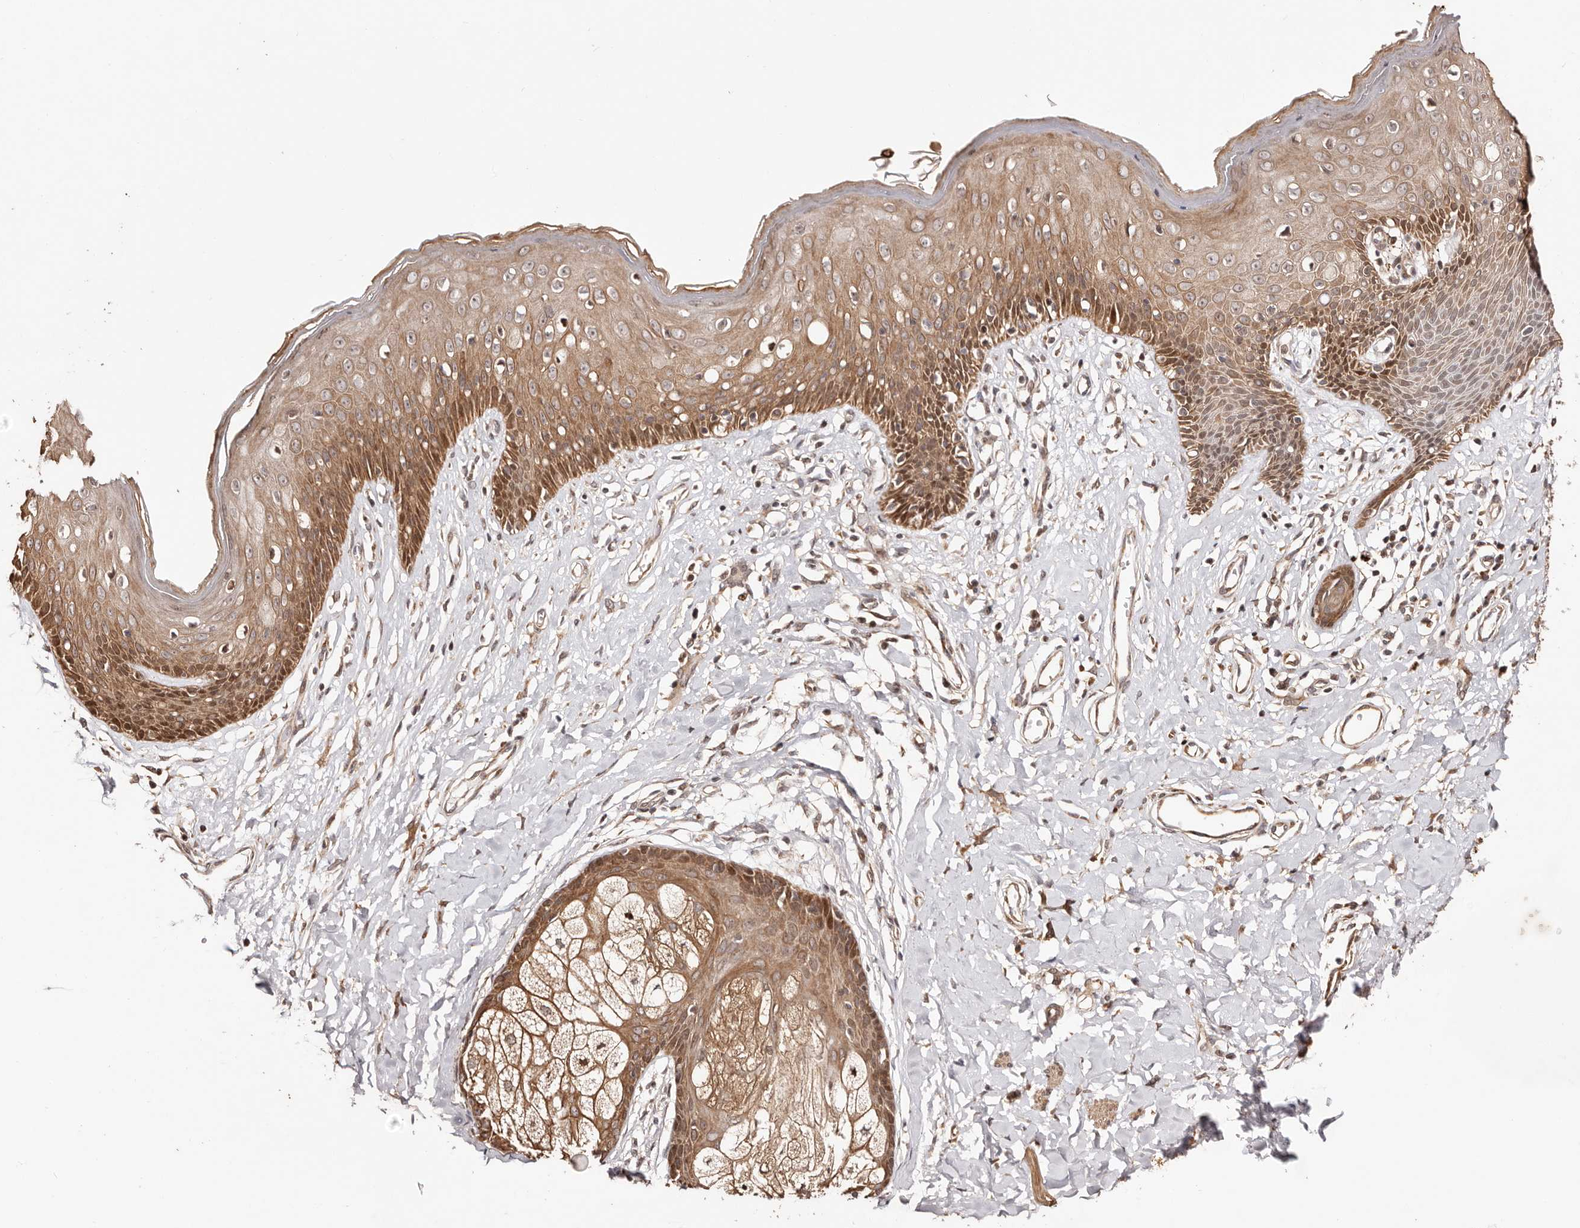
{"staining": {"intensity": "moderate", "quantity": ">75%", "location": "cytoplasmic/membranous,nuclear"}, "tissue": "skin", "cell_type": "Epidermal cells", "image_type": "normal", "snomed": [{"axis": "morphology", "description": "Normal tissue, NOS"}, {"axis": "morphology", "description": "Squamous cell carcinoma, NOS"}, {"axis": "topography", "description": "Vulva"}], "caption": "A brown stain highlights moderate cytoplasmic/membranous,nuclear expression of a protein in epidermal cells of unremarkable skin.", "gene": "HIVEP3", "patient": {"sex": "female", "age": 85}}